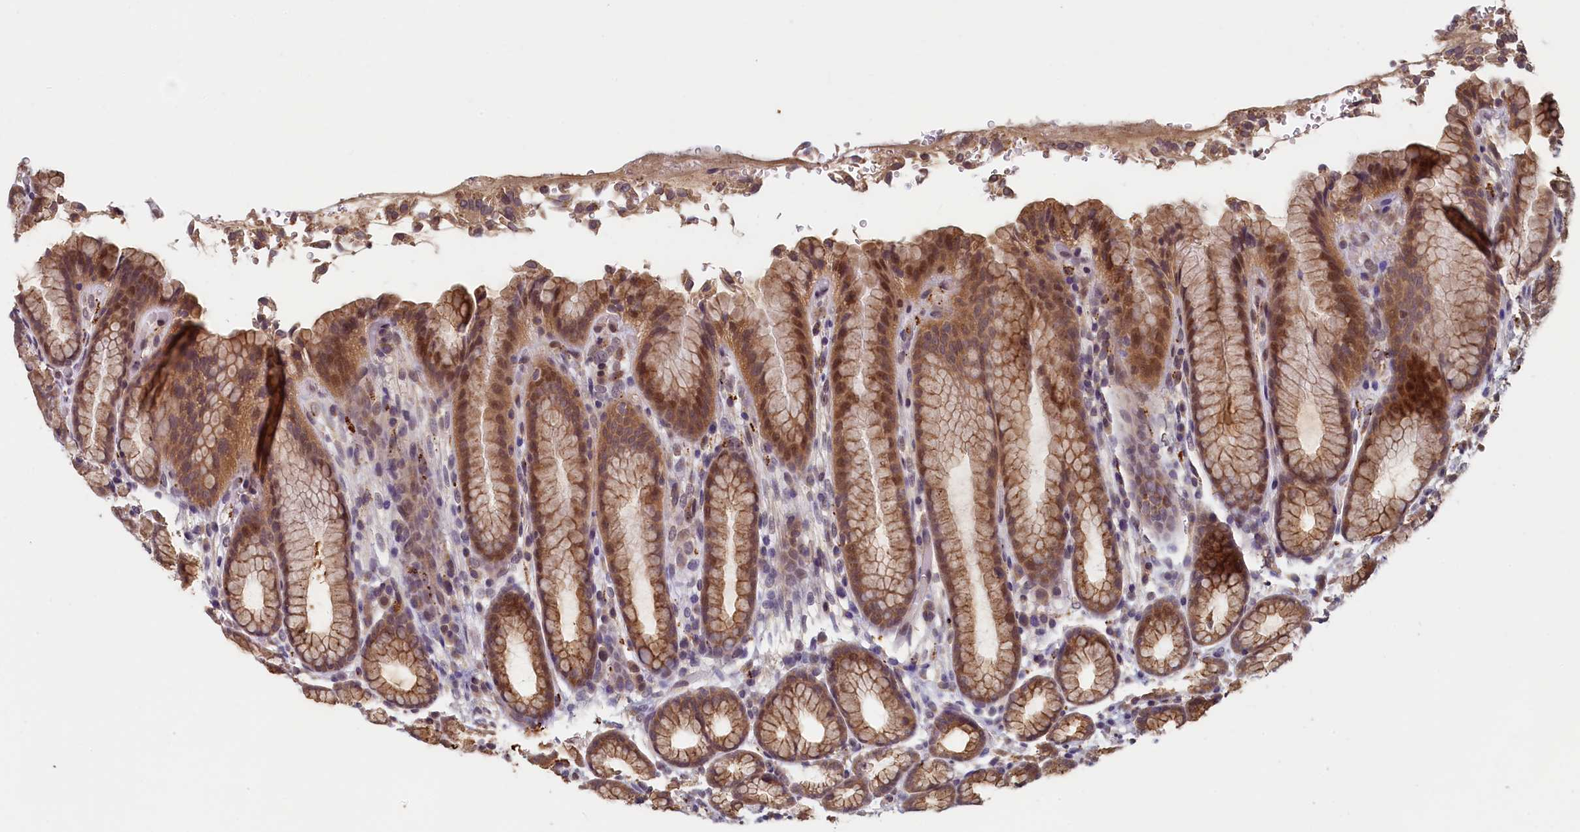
{"staining": {"intensity": "strong", "quantity": ">75%", "location": "cytoplasmic/membranous,nuclear"}, "tissue": "stomach", "cell_type": "Glandular cells", "image_type": "normal", "snomed": [{"axis": "morphology", "description": "Normal tissue, NOS"}, {"axis": "topography", "description": "Stomach"}], "caption": "The immunohistochemical stain shows strong cytoplasmic/membranous,nuclear staining in glandular cells of benign stomach.", "gene": "NUBP2", "patient": {"sex": "male", "age": 42}}